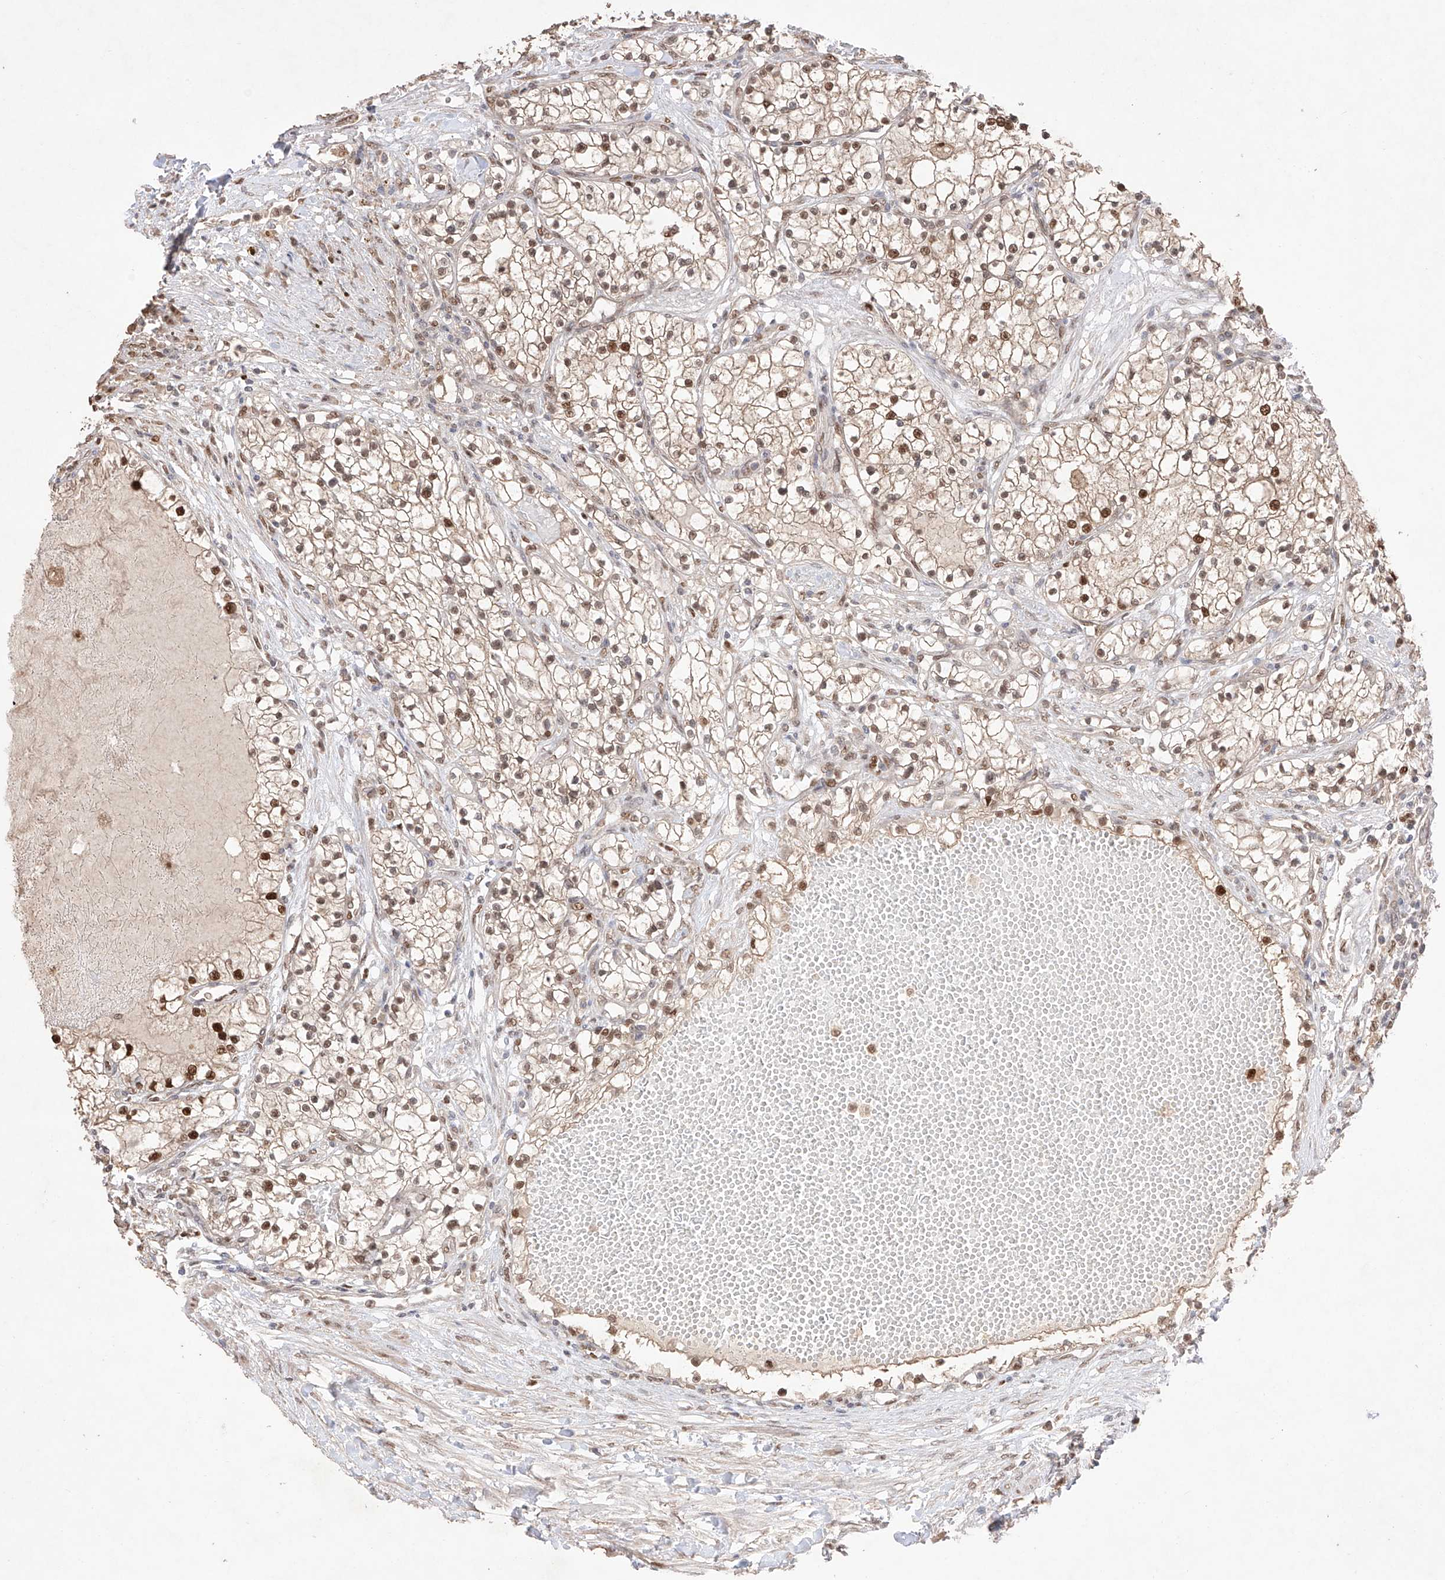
{"staining": {"intensity": "strong", "quantity": ">75%", "location": "cytoplasmic/membranous,nuclear"}, "tissue": "renal cancer", "cell_type": "Tumor cells", "image_type": "cancer", "snomed": [{"axis": "morphology", "description": "Normal tissue, NOS"}, {"axis": "morphology", "description": "Adenocarcinoma, NOS"}, {"axis": "topography", "description": "Kidney"}], "caption": "This photomicrograph exhibits IHC staining of renal cancer, with high strong cytoplasmic/membranous and nuclear expression in about >75% of tumor cells.", "gene": "APIP", "patient": {"sex": "male", "age": 68}}